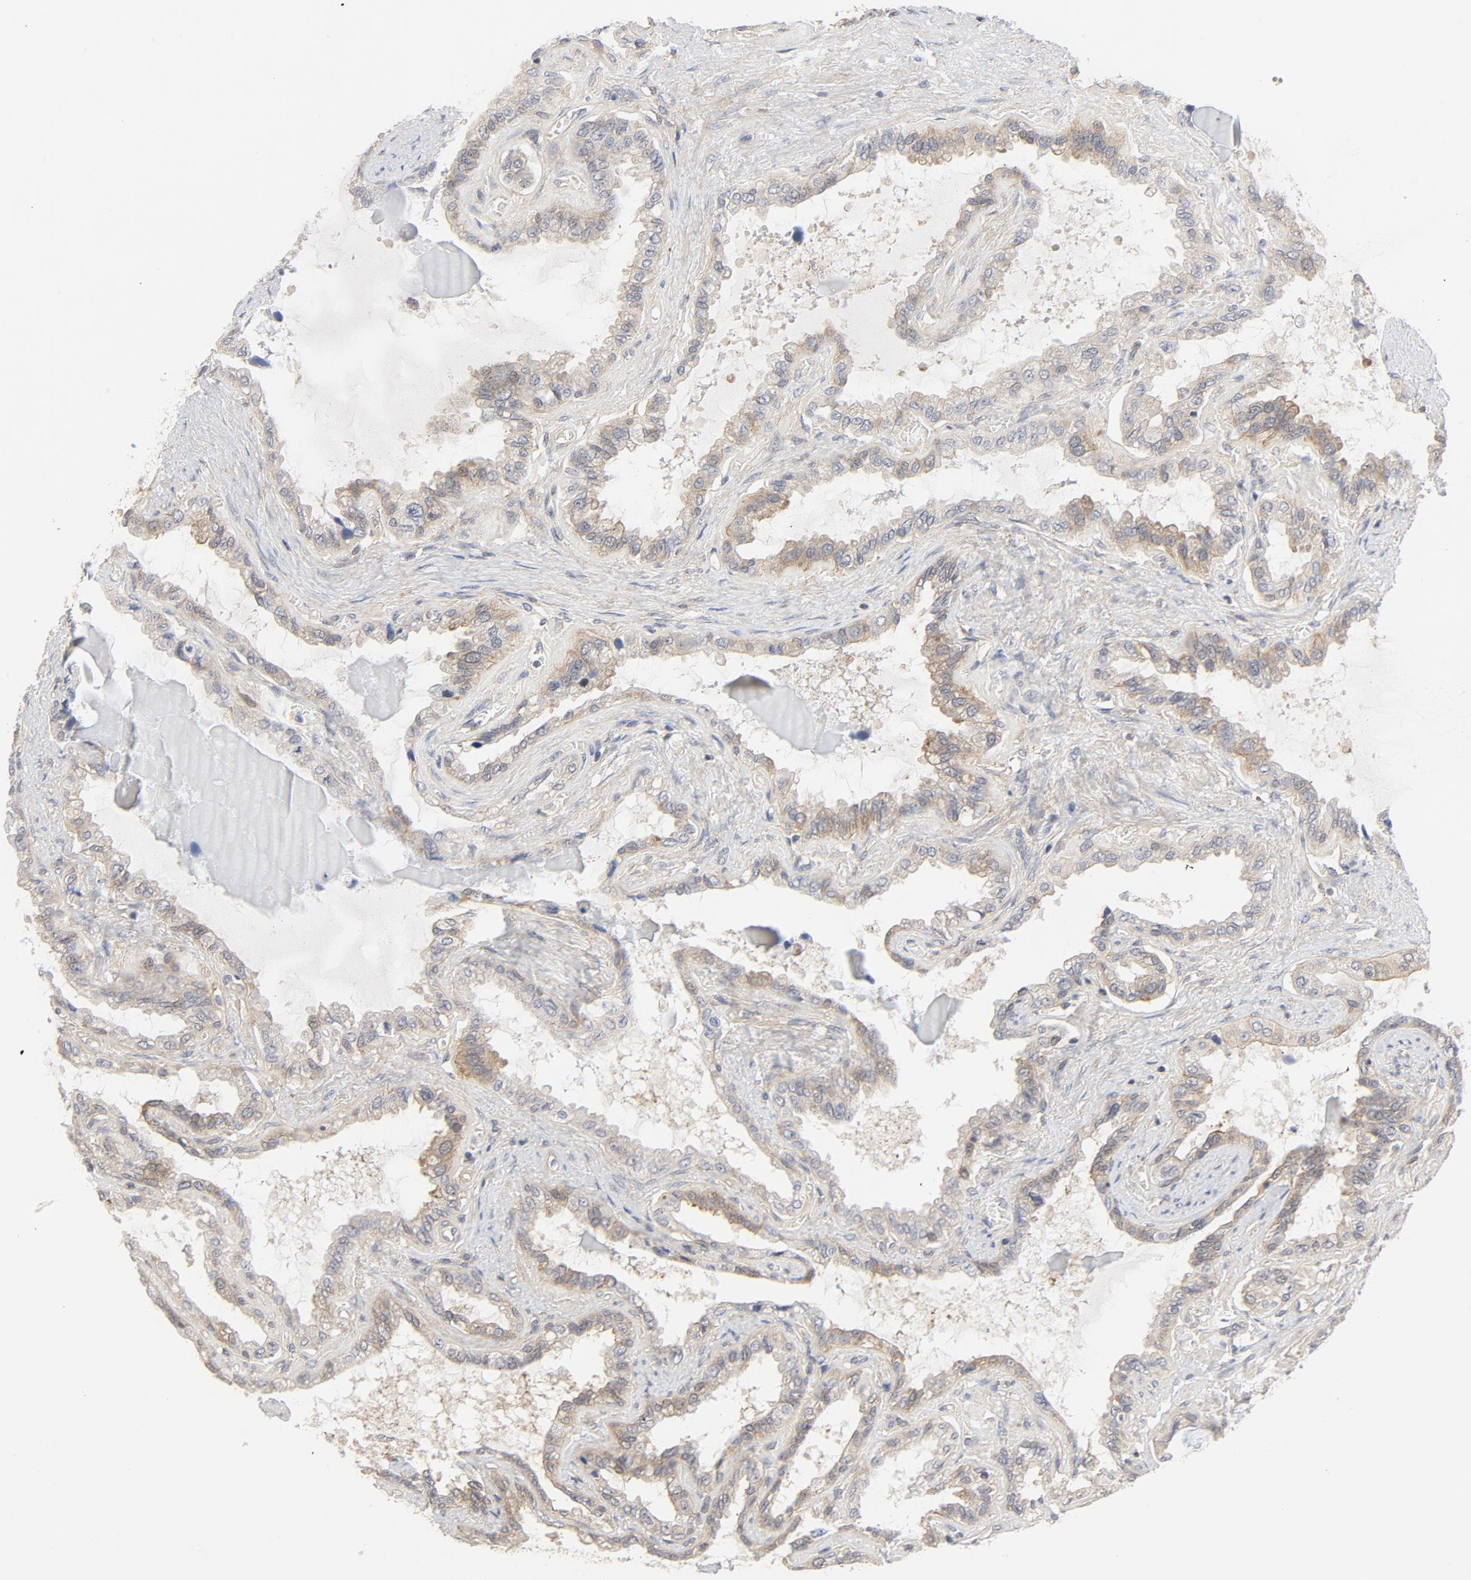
{"staining": {"intensity": "moderate", "quantity": "25%-75%", "location": "cytoplasmic/membranous"}, "tissue": "seminal vesicle", "cell_type": "Glandular cells", "image_type": "normal", "snomed": [{"axis": "morphology", "description": "Normal tissue, NOS"}, {"axis": "morphology", "description": "Inflammation, NOS"}, {"axis": "topography", "description": "Urinary bladder"}, {"axis": "topography", "description": "Prostate"}, {"axis": "topography", "description": "Seminal veicle"}], "caption": "Seminal vesicle stained for a protein displays moderate cytoplasmic/membranous positivity in glandular cells. (IHC, brightfield microscopy, high magnification).", "gene": "MAP2K7", "patient": {"sex": "male", "age": 82}}